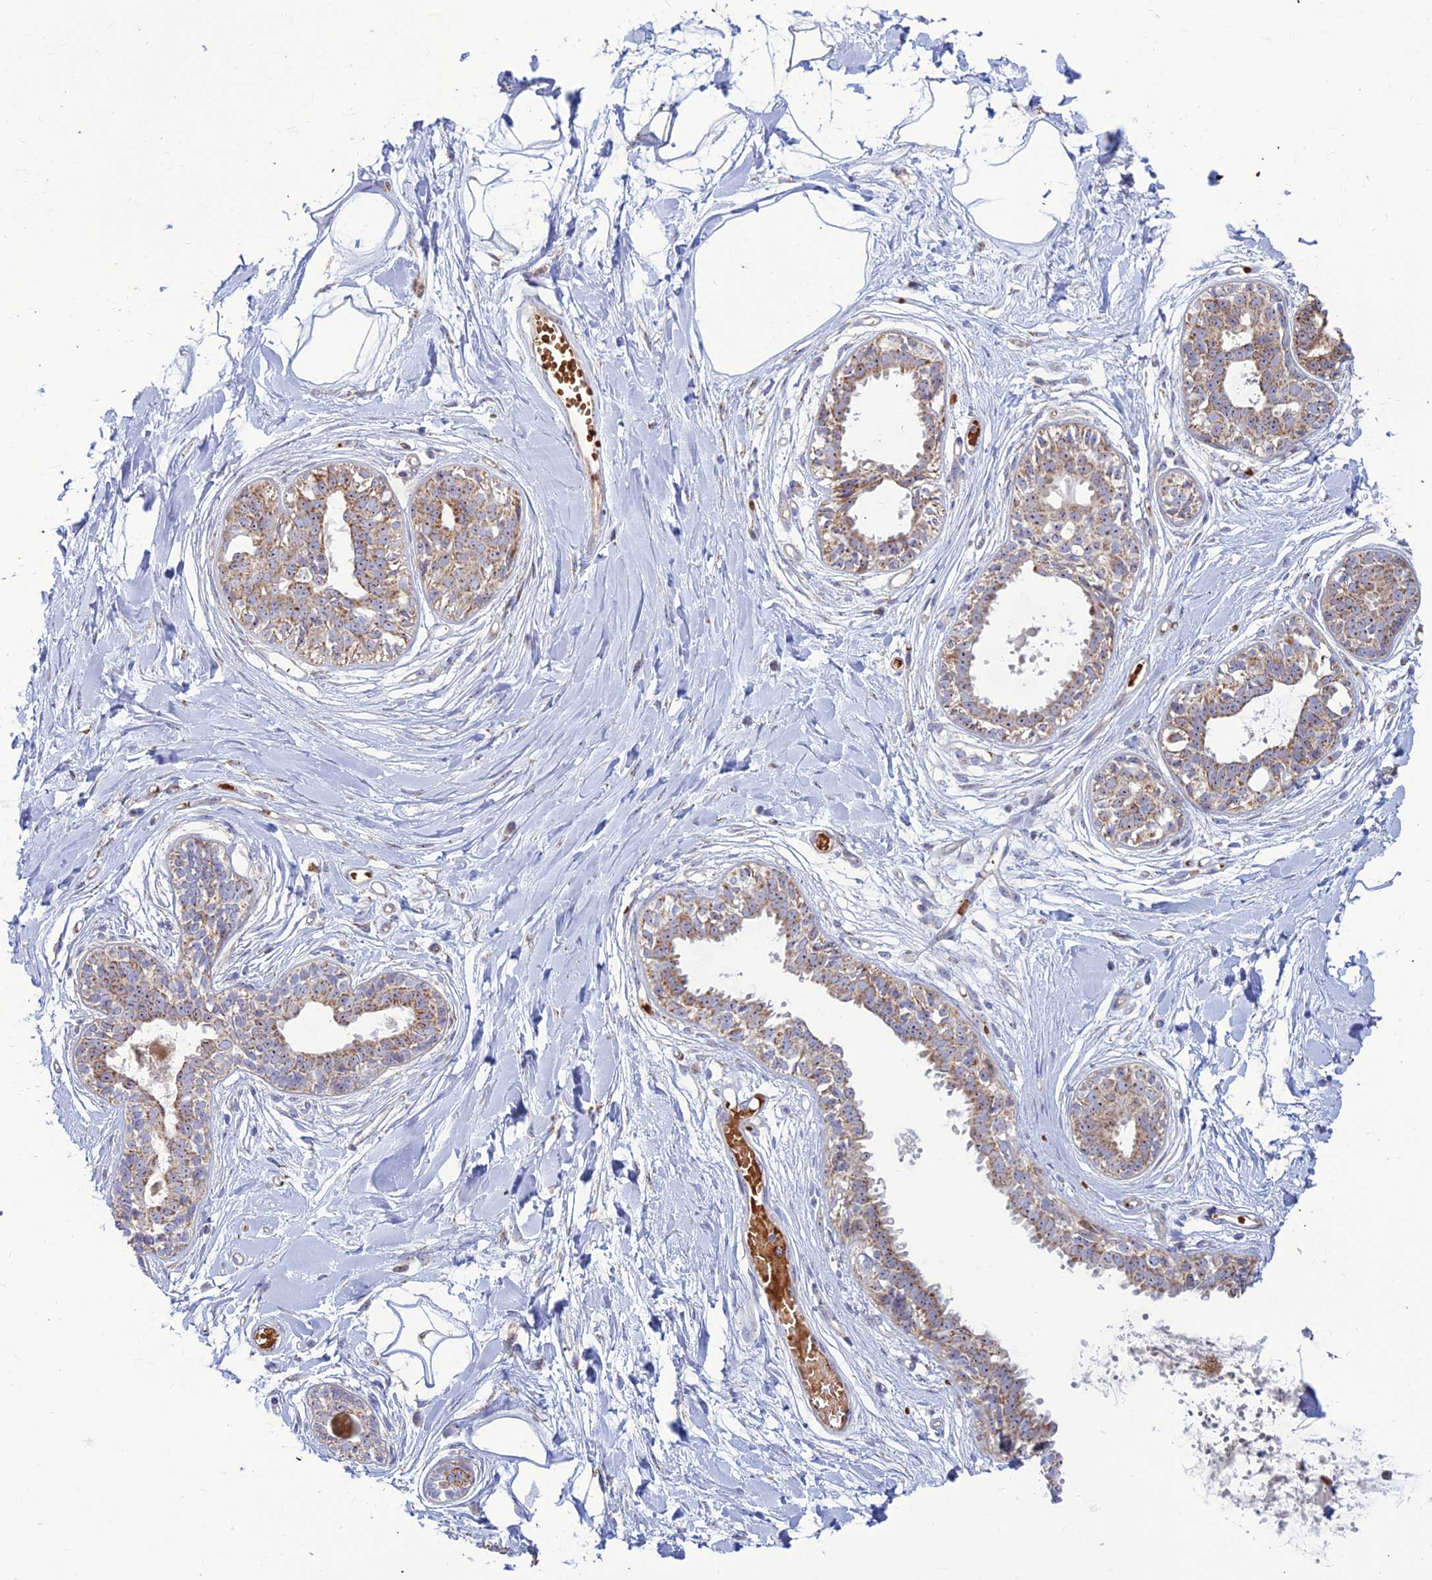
{"staining": {"intensity": "negative", "quantity": "none", "location": "none"}, "tissue": "breast", "cell_type": "Adipocytes", "image_type": "normal", "snomed": [{"axis": "morphology", "description": "Normal tissue, NOS"}, {"axis": "topography", "description": "Breast"}], "caption": "Immunohistochemistry micrograph of normal breast: human breast stained with DAB (3,3'-diaminobenzidine) shows no significant protein positivity in adipocytes.", "gene": "SLC35F4", "patient": {"sex": "female", "age": 45}}